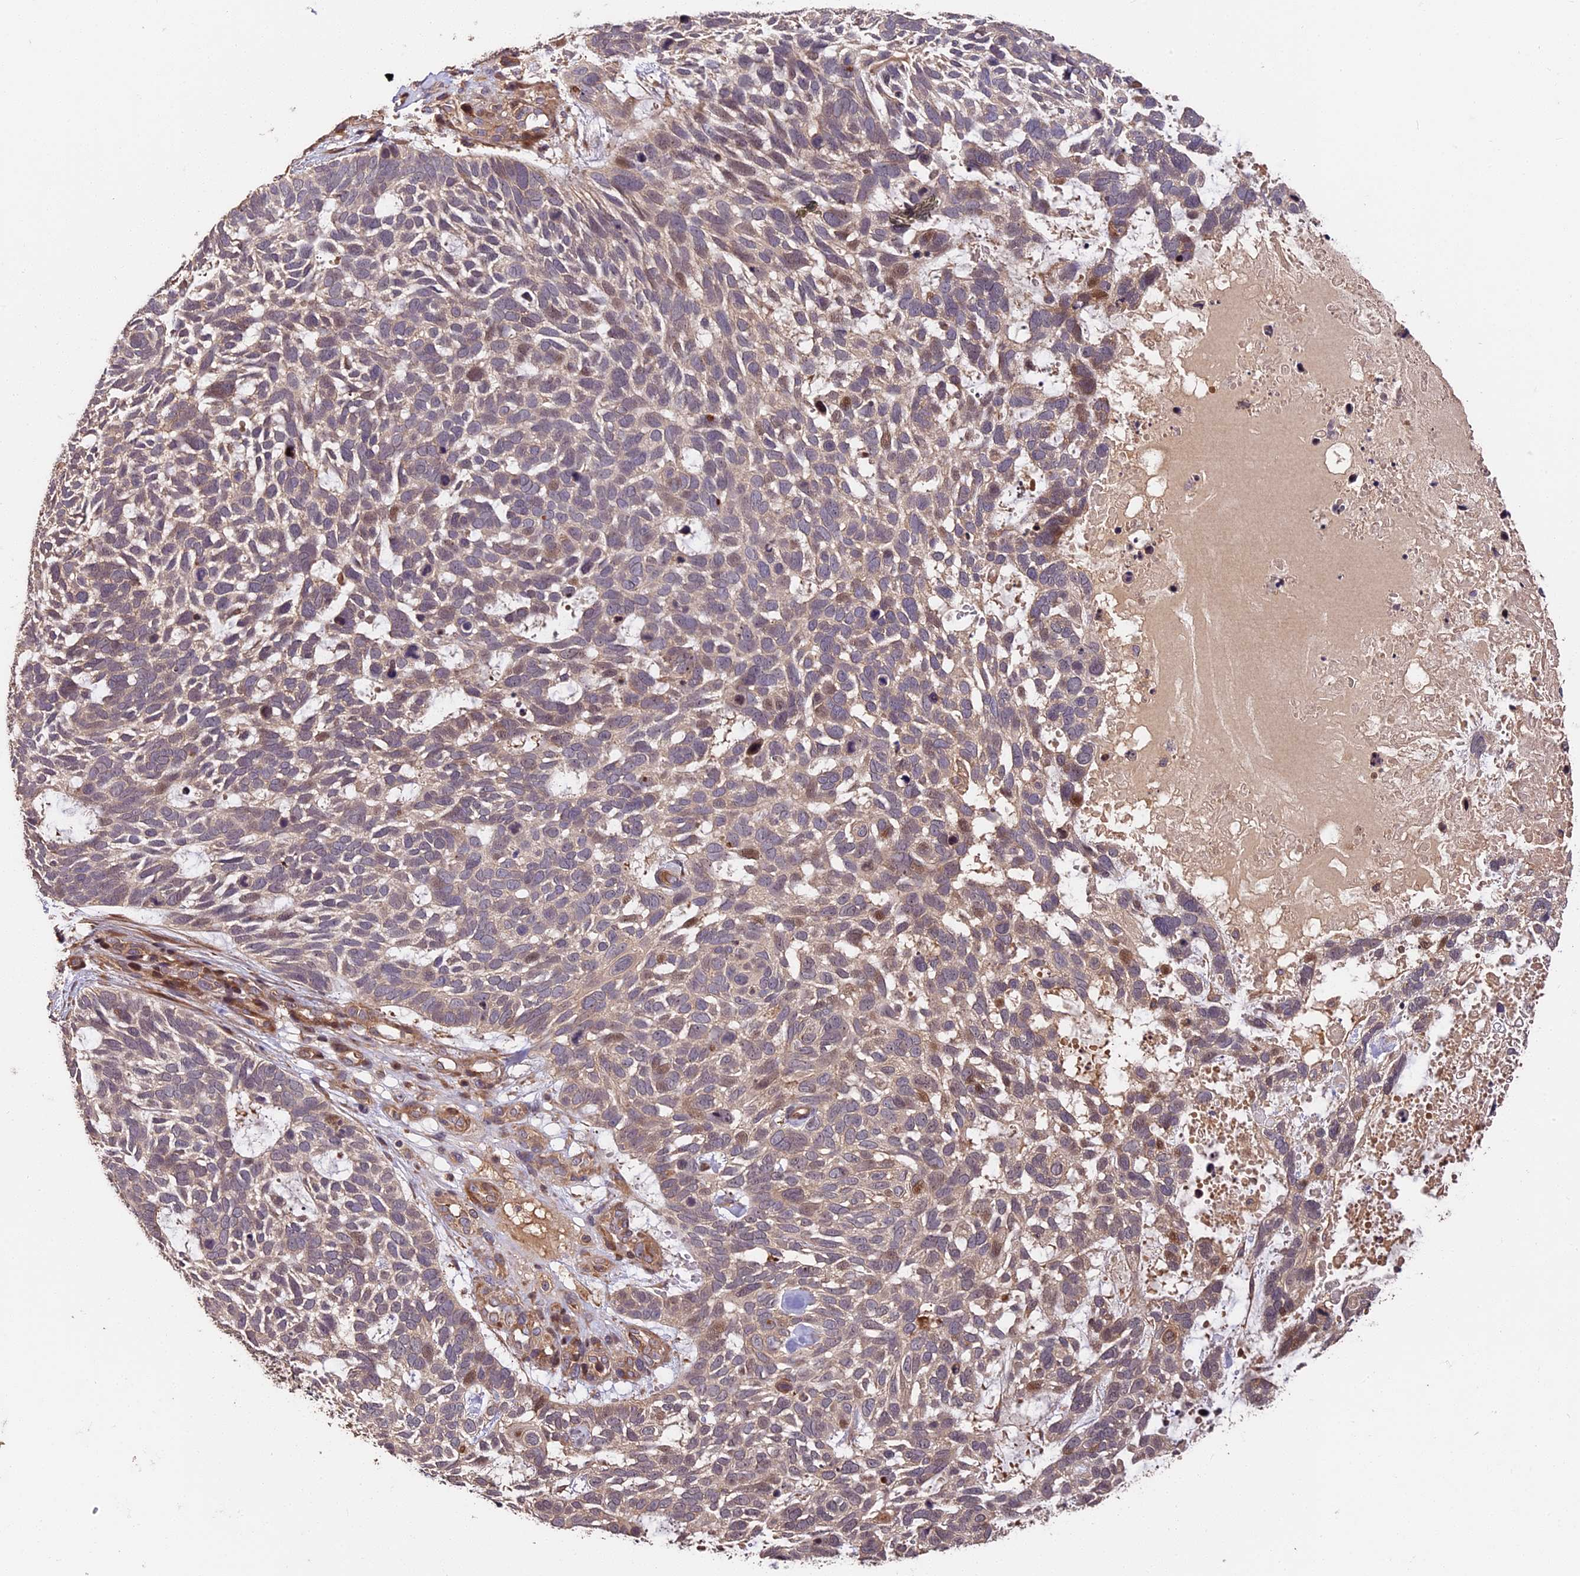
{"staining": {"intensity": "weak", "quantity": "<25%", "location": "cytoplasmic/membranous,nuclear"}, "tissue": "skin cancer", "cell_type": "Tumor cells", "image_type": "cancer", "snomed": [{"axis": "morphology", "description": "Basal cell carcinoma"}, {"axis": "topography", "description": "Skin"}], "caption": "High power microscopy photomicrograph of an IHC histopathology image of skin basal cell carcinoma, revealing no significant staining in tumor cells.", "gene": "ARHGAP17", "patient": {"sex": "male", "age": 88}}